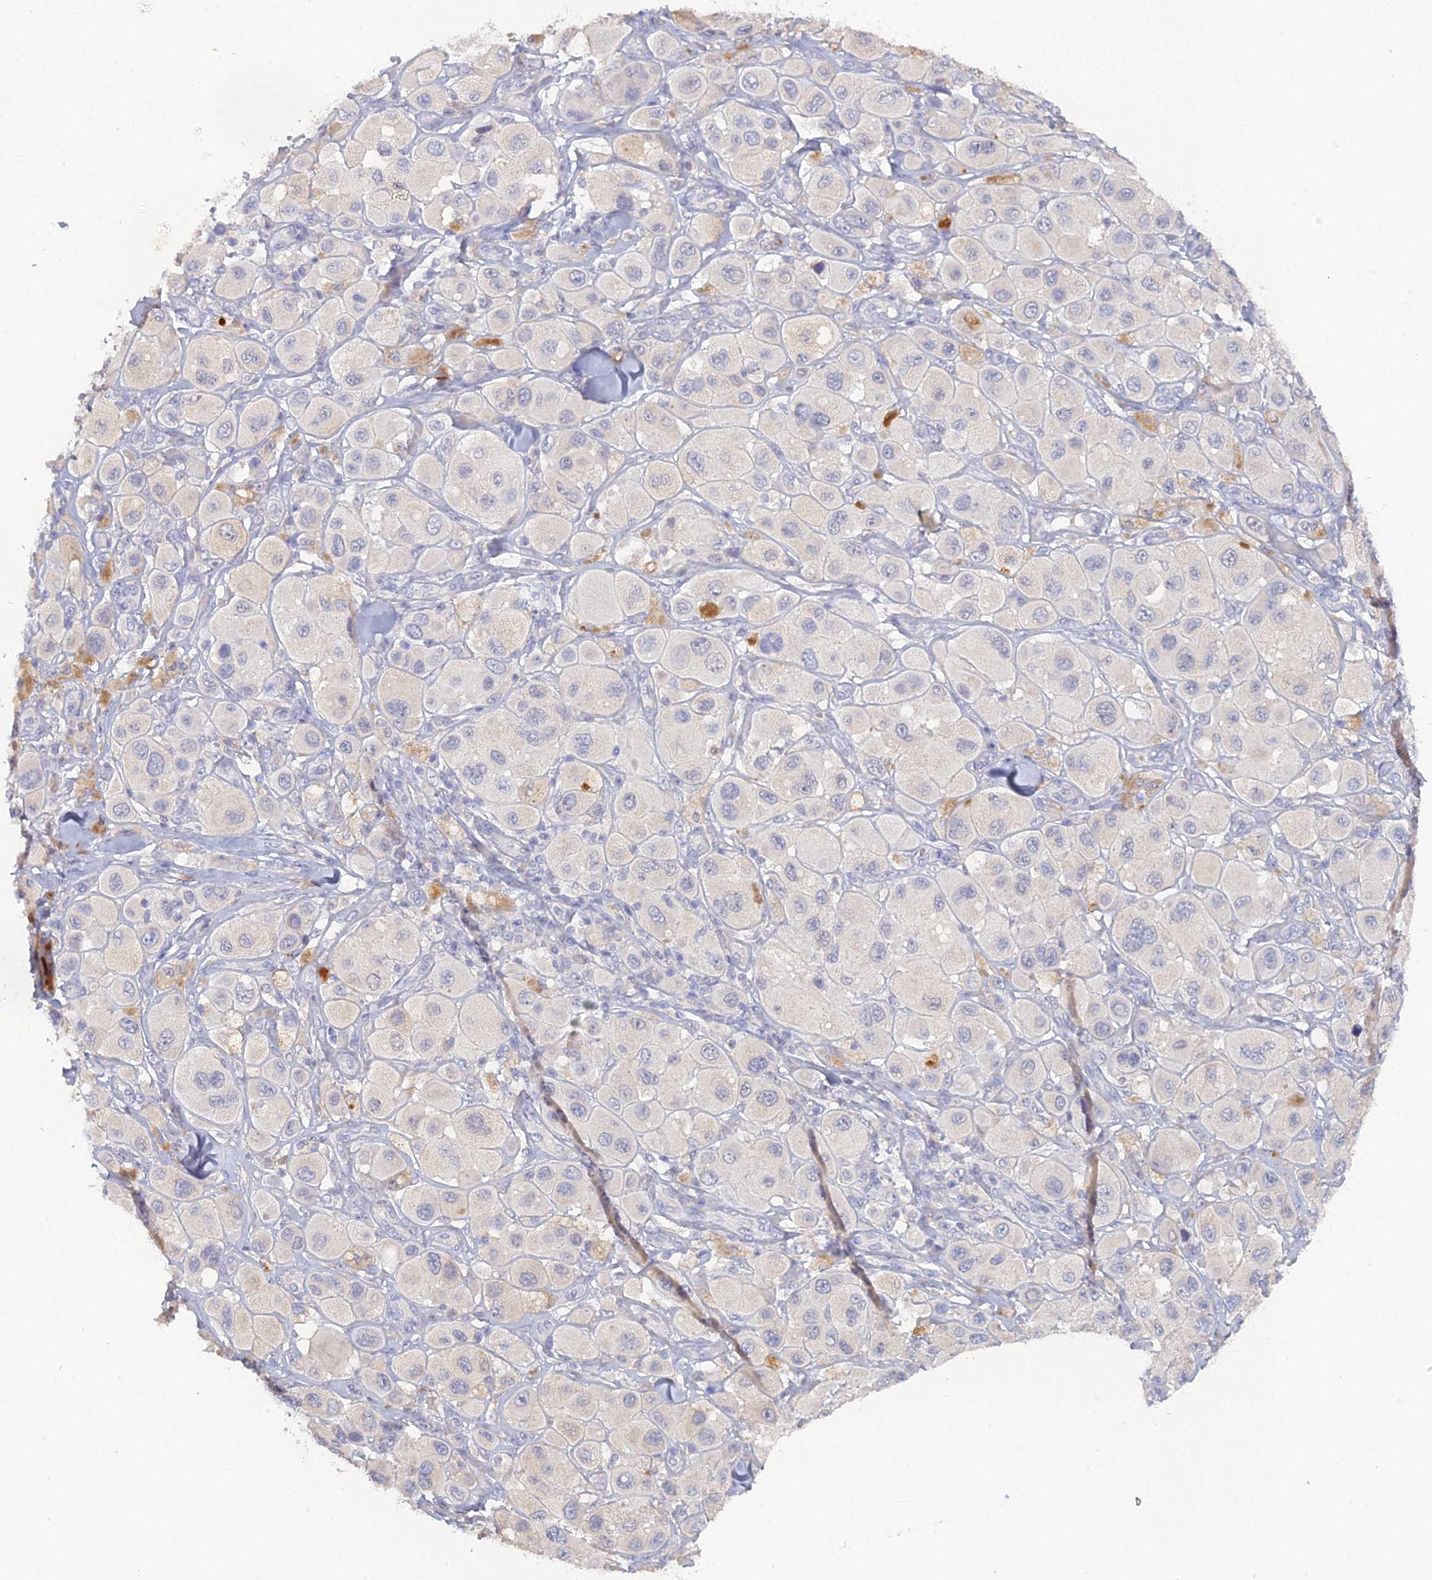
{"staining": {"intensity": "negative", "quantity": "none", "location": "none"}, "tissue": "melanoma", "cell_type": "Tumor cells", "image_type": "cancer", "snomed": [{"axis": "morphology", "description": "Malignant melanoma, Metastatic site"}, {"axis": "topography", "description": "Skin"}], "caption": "A histopathology image of melanoma stained for a protein exhibits no brown staining in tumor cells.", "gene": "ADGRA1", "patient": {"sex": "male", "age": 41}}